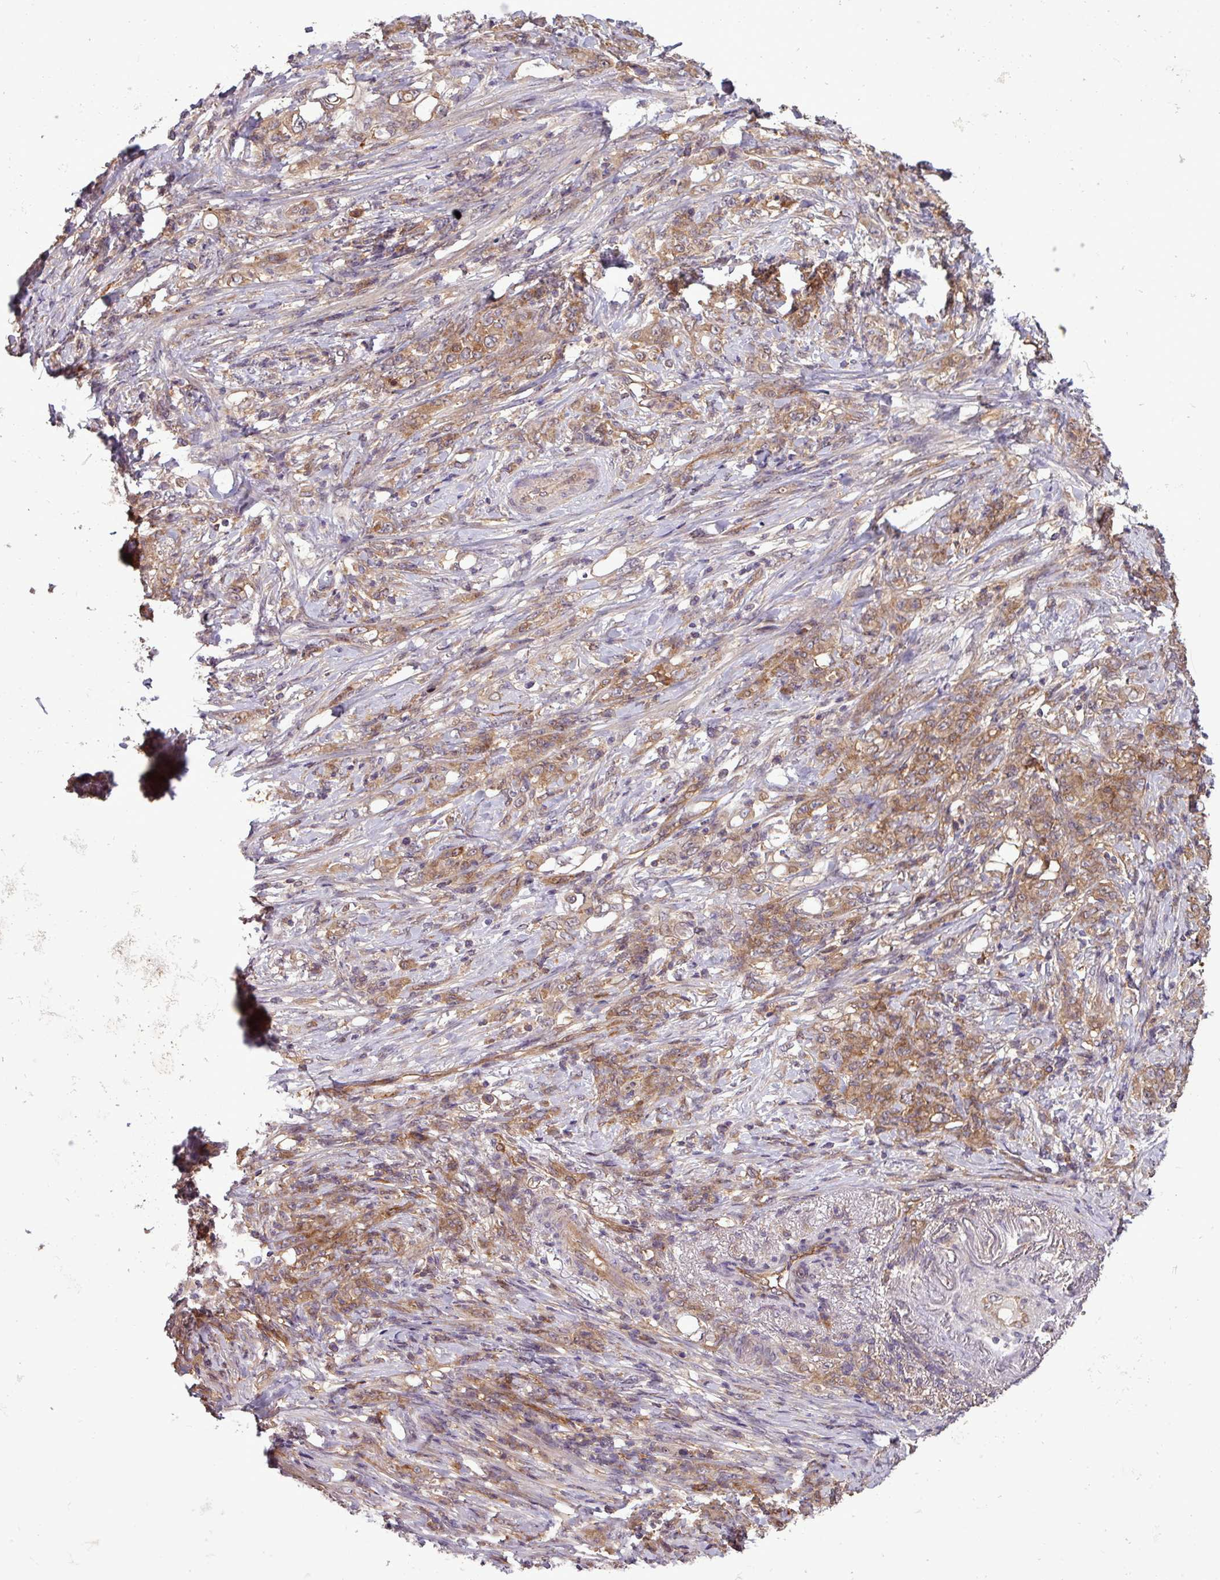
{"staining": {"intensity": "moderate", "quantity": ">75%", "location": "cytoplasmic/membranous"}, "tissue": "stomach cancer", "cell_type": "Tumor cells", "image_type": "cancer", "snomed": [{"axis": "morphology", "description": "Adenocarcinoma, NOS"}, {"axis": "topography", "description": "Stomach"}], "caption": "Moderate cytoplasmic/membranous expression for a protein is seen in about >75% of tumor cells of stomach cancer using immunohistochemistry.", "gene": "SIRPB2", "patient": {"sex": "female", "age": 79}}